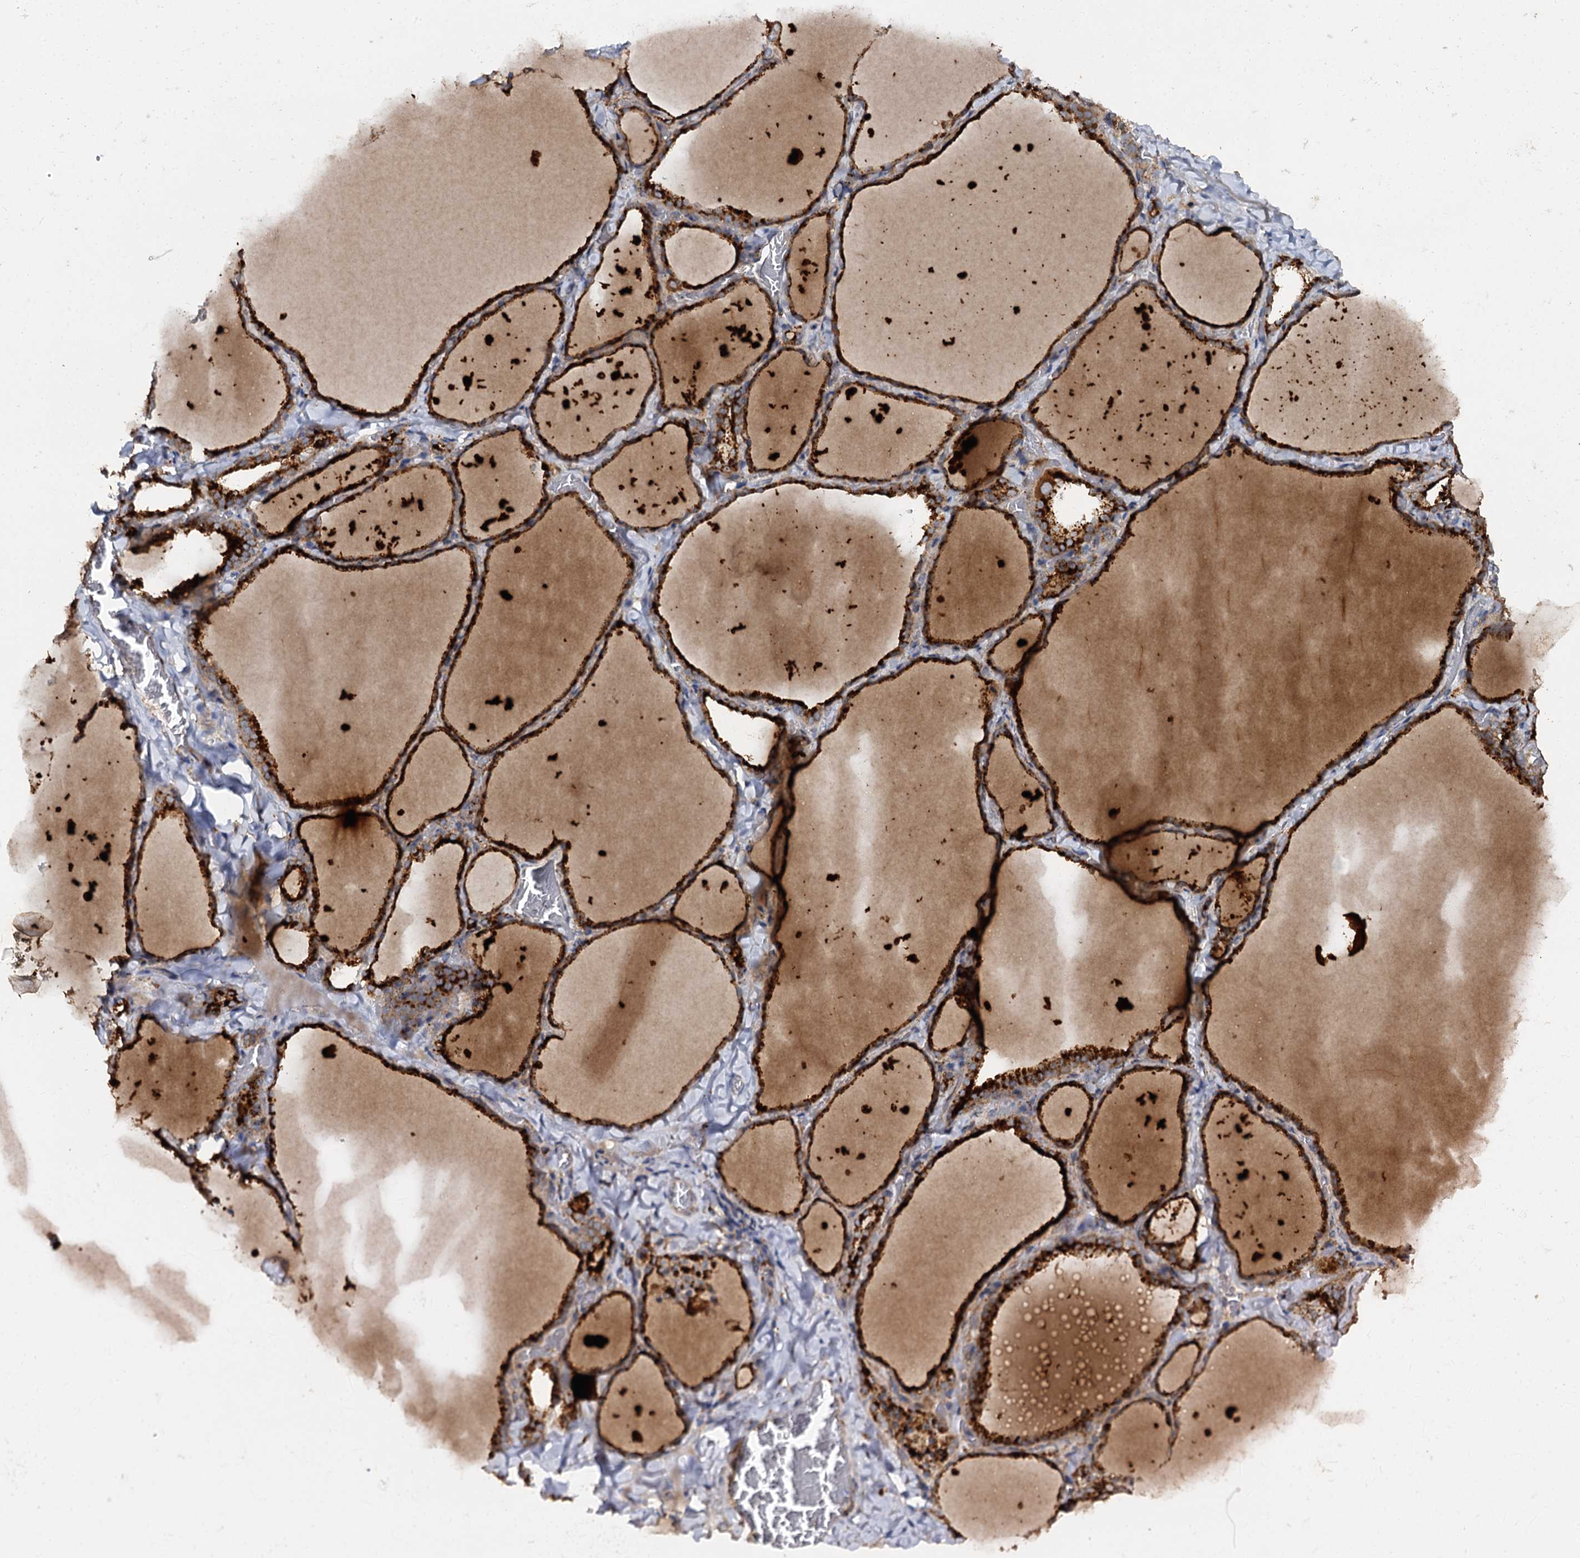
{"staining": {"intensity": "strong", "quantity": ">75%", "location": "cytoplasmic/membranous"}, "tissue": "thyroid gland", "cell_type": "Glandular cells", "image_type": "normal", "snomed": [{"axis": "morphology", "description": "Normal tissue, NOS"}, {"axis": "topography", "description": "Thyroid gland"}], "caption": "Protein staining reveals strong cytoplasmic/membranous staining in about >75% of glandular cells in benign thyroid gland. The staining was performed using DAB (3,3'-diaminobenzidine) to visualize the protein expression in brown, while the nuclei were stained in blue with hematoxylin (Magnification: 20x).", "gene": "GBA1", "patient": {"sex": "female", "age": 22}}